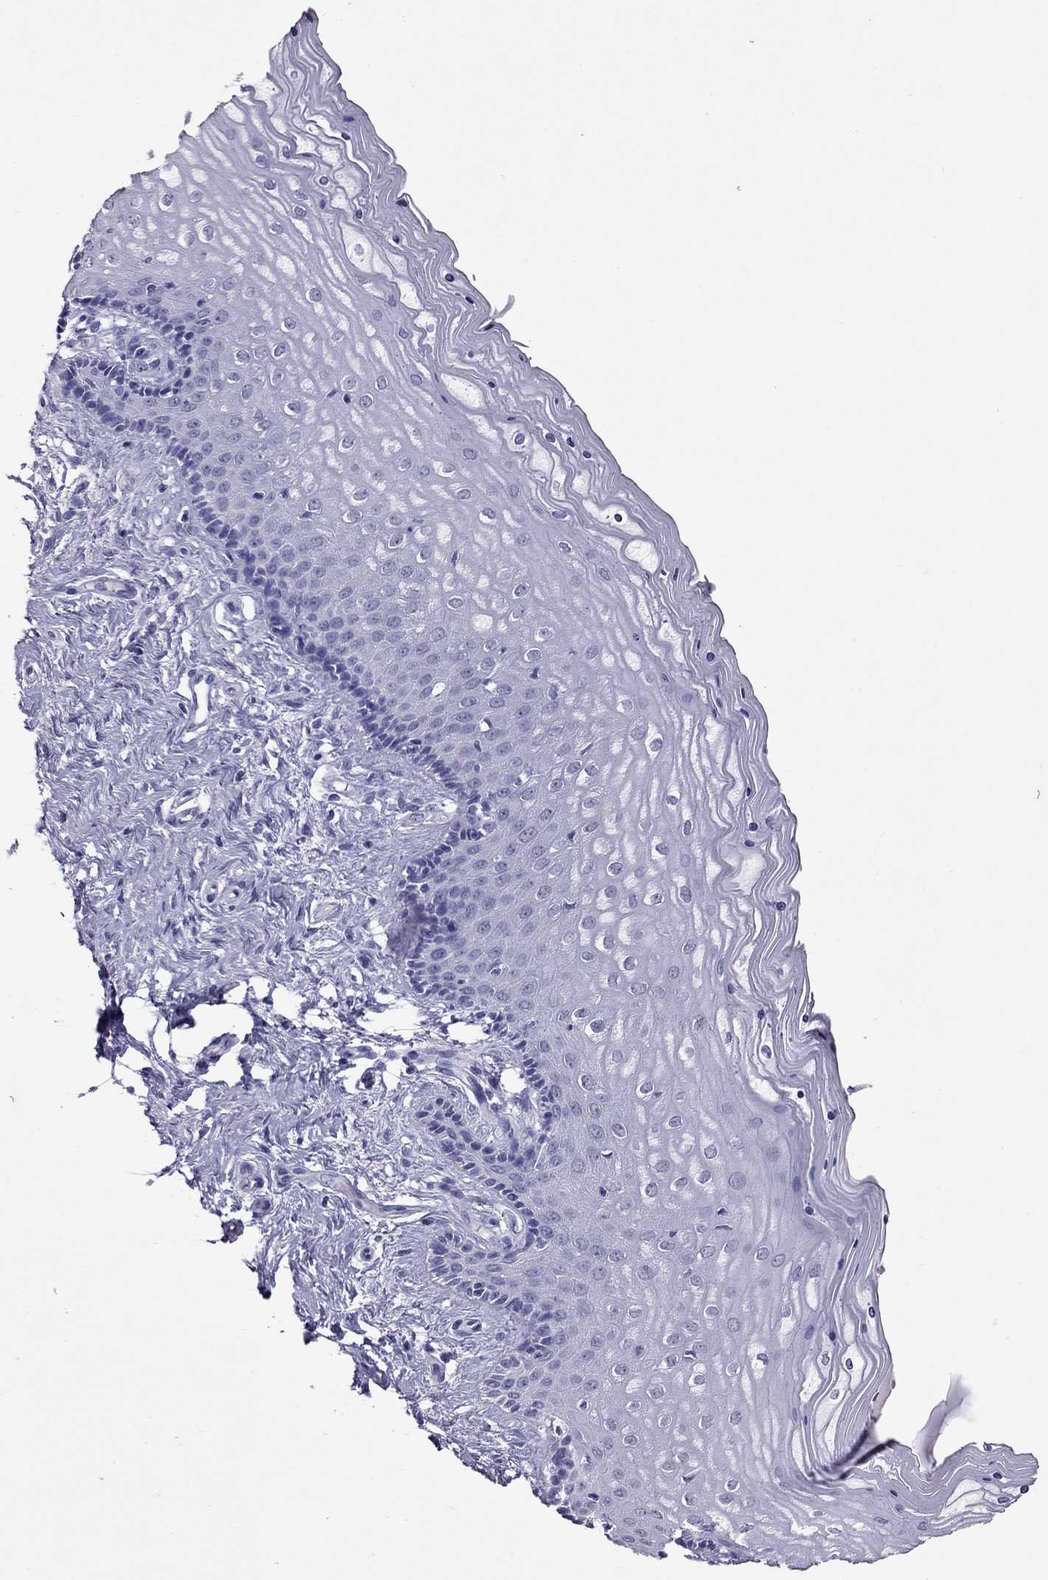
{"staining": {"intensity": "negative", "quantity": "none", "location": "none"}, "tissue": "vagina", "cell_type": "Squamous epithelial cells", "image_type": "normal", "snomed": [{"axis": "morphology", "description": "Normal tissue, NOS"}, {"axis": "topography", "description": "Vagina"}], "caption": "A high-resolution image shows immunohistochemistry staining of normal vagina, which displays no significant staining in squamous epithelial cells. (IHC, brightfield microscopy, high magnification).", "gene": "PSMB11", "patient": {"sex": "female", "age": 45}}